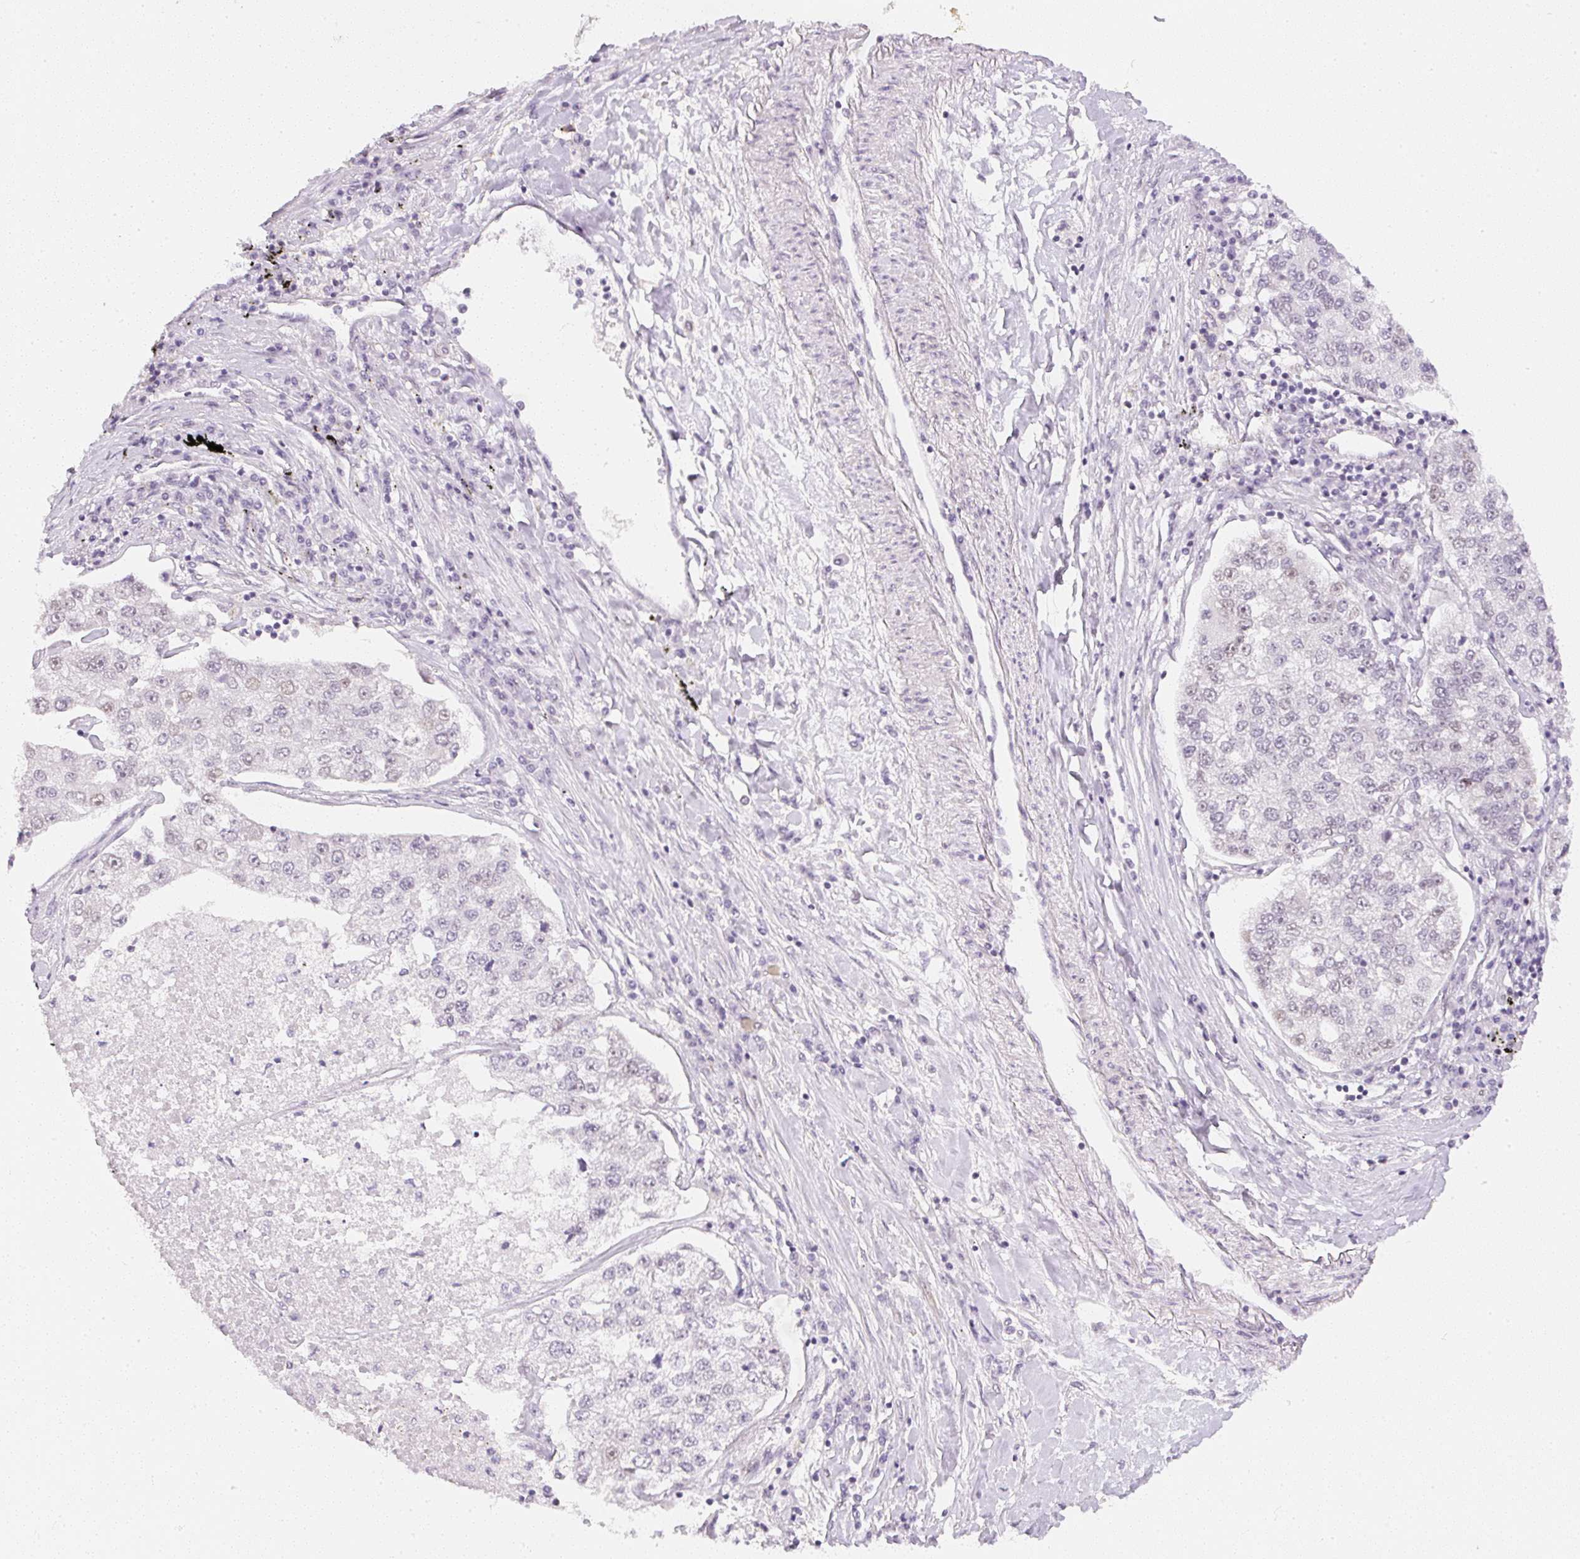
{"staining": {"intensity": "weak", "quantity": "<25%", "location": "nuclear"}, "tissue": "lung cancer", "cell_type": "Tumor cells", "image_type": "cancer", "snomed": [{"axis": "morphology", "description": "Adenocarcinoma, NOS"}, {"axis": "topography", "description": "Lung"}], "caption": "This photomicrograph is of lung cancer (adenocarcinoma) stained with IHC to label a protein in brown with the nuclei are counter-stained blue. There is no expression in tumor cells.", "gene": "DPPA4", "patient": {"sex": "male", "age": 49}}